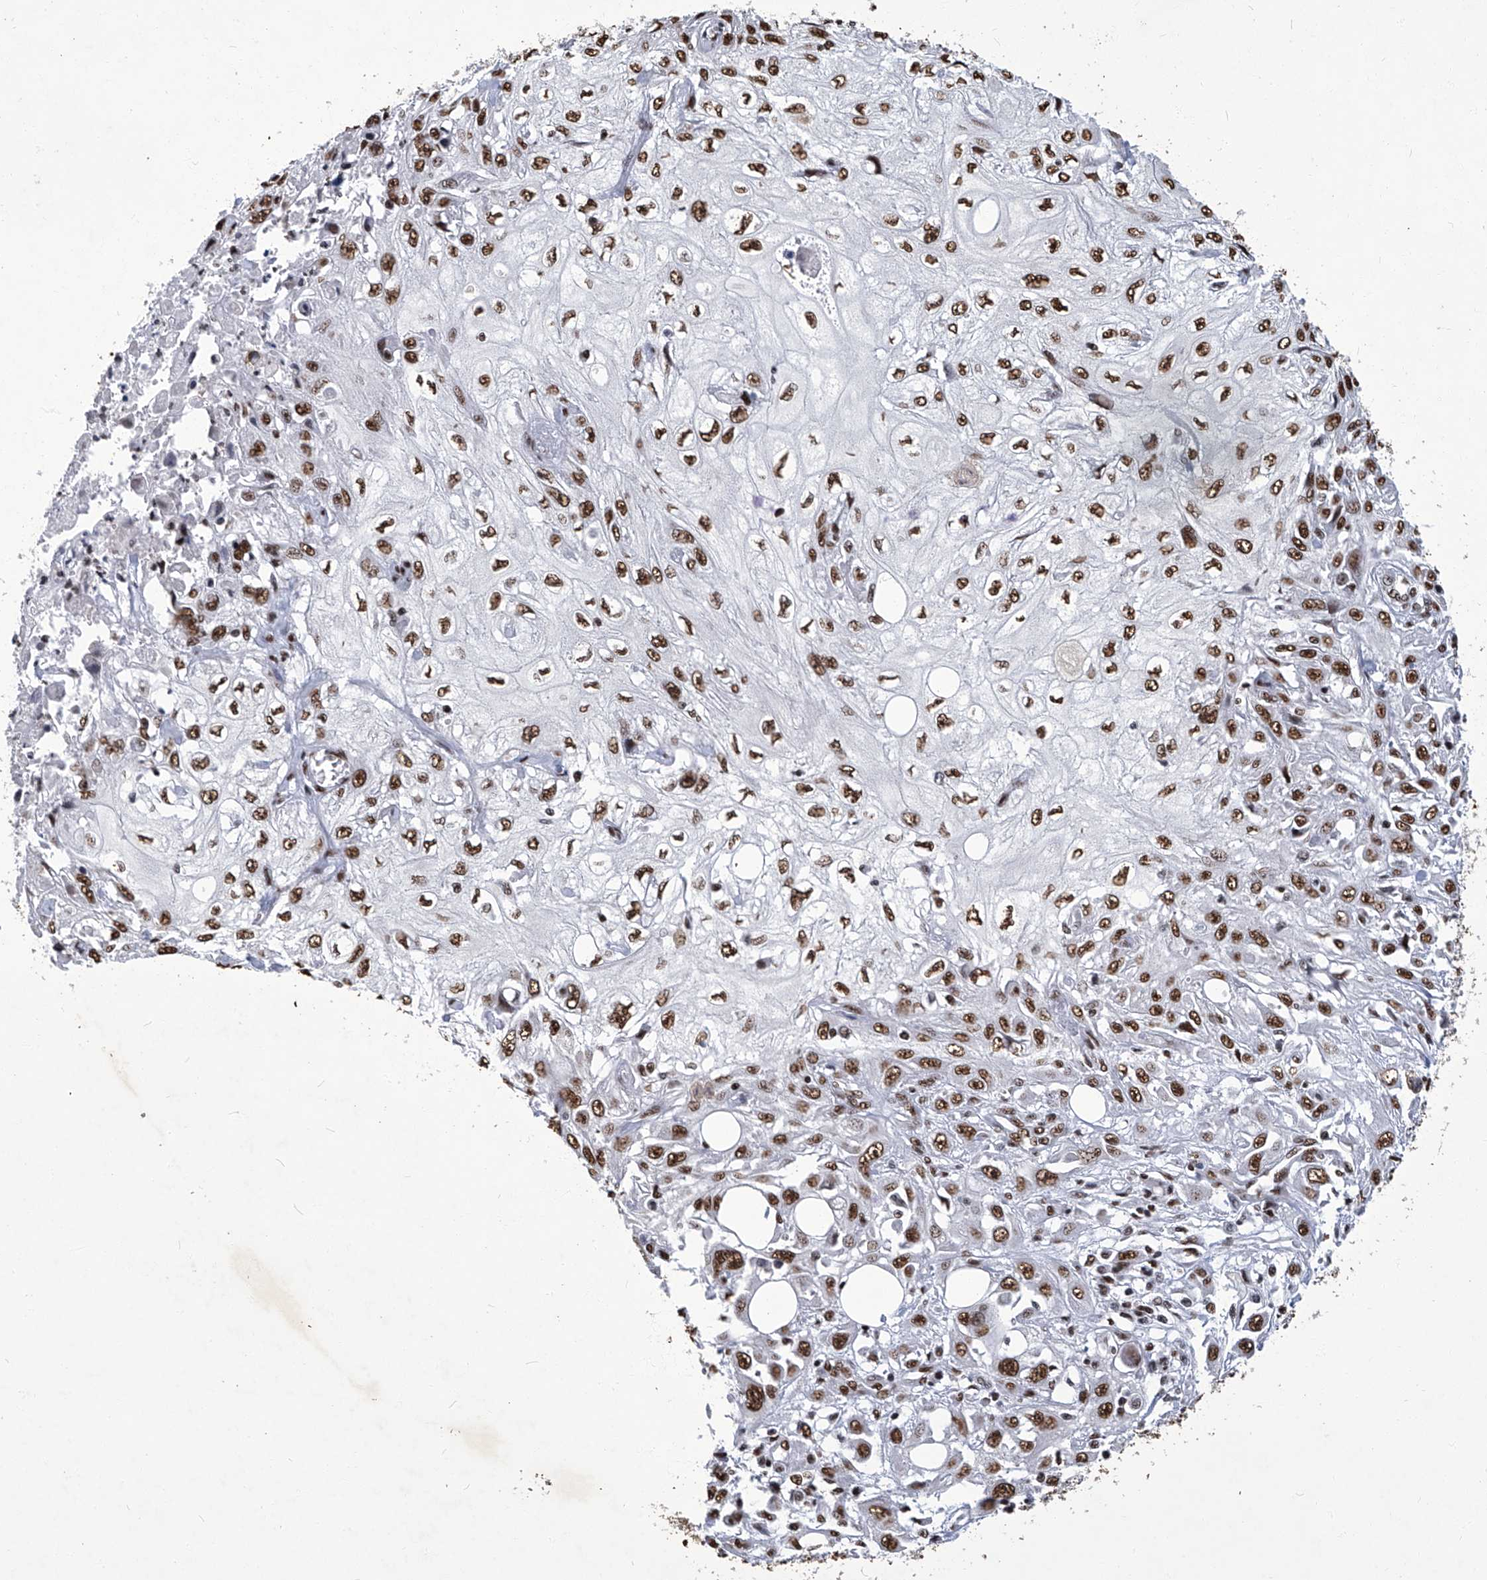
{"staining": {"intensity": "strong", "quantity": ">75%", "location": "nuclear"}, "tissue": "skin cancer", "cell_type": "Tumor cells", "image_type": "cancer", "snomed": [{"axis": "morphology", "description": "Squamous cell carcinoma, NOS"}, {"axis": "topography", "description": "Skin"}], "caption": "Protein staining shows strong nuclear positivity in about >75% of tumor cells in skin cancer. The protein is shown in brown color, while the nuclei are stained blue.", "gene": "HBP1", "patient": {"sex": "male", "age": 75}}